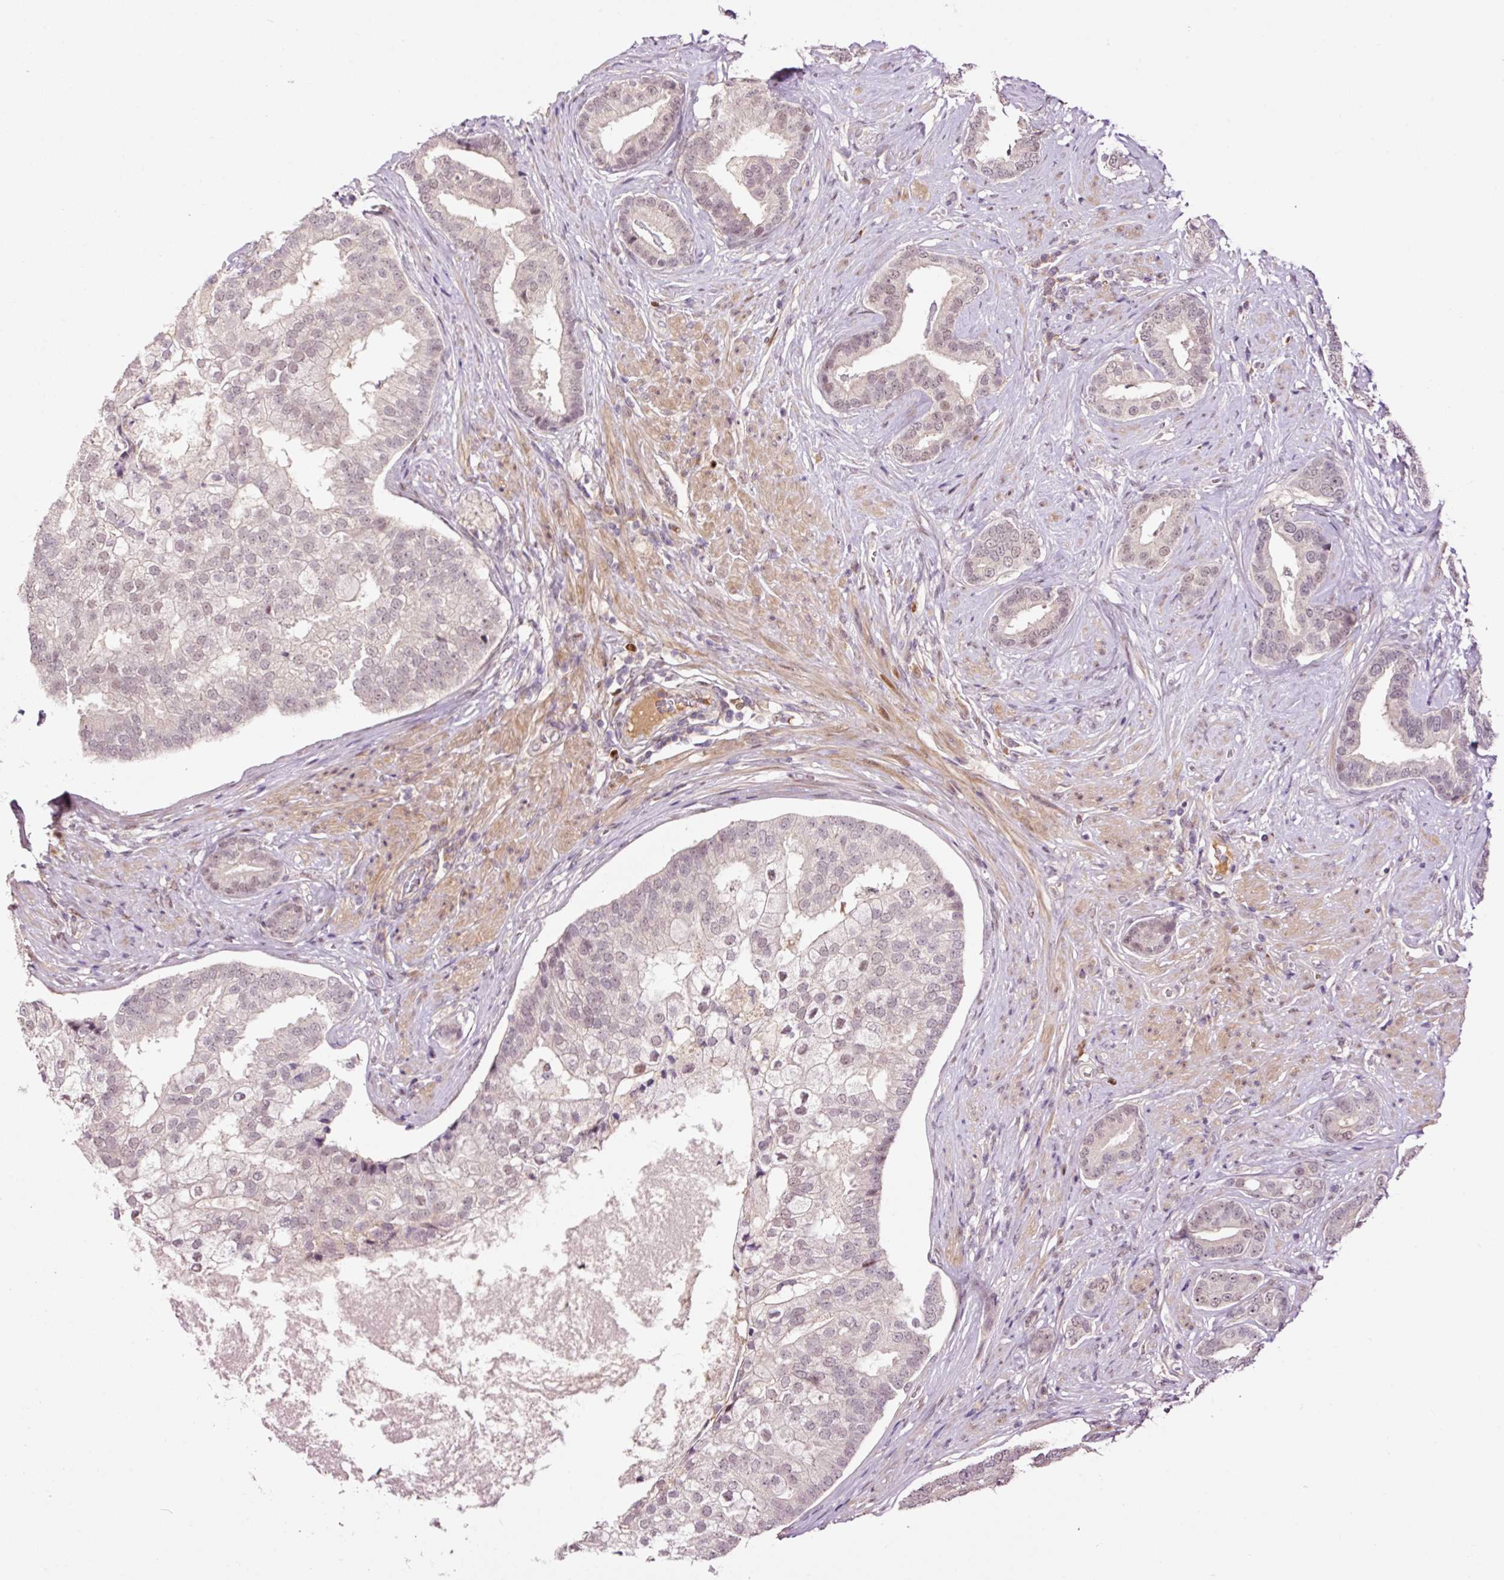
{"staining": {"intensity": "weak", "quantity": "<25%", "location": "nuclear"}, "tissue": "prostate cancer", "cell_type": "Tumor cells", "image_type": "cancer", "snomed": [{"axis": "morphology", "description": "Adenocarcinoma, High grade"}, {"axis": "topography", "description": "Prostate"}], "caption": "This micrograph is of prostate high-grade adenocarcinoma stained with immunohistochemistry (IHC) to label a protein in brown with the nuclei are counter-stained blue. There is no expression in tumor cells. (DAB (3,3'-diaminobenzidine) immunohistochemistry visualized using brightfield microscopy, high magnification).", "gene": "DPPA4", "patient": {"sex": "male", "age": 55}}